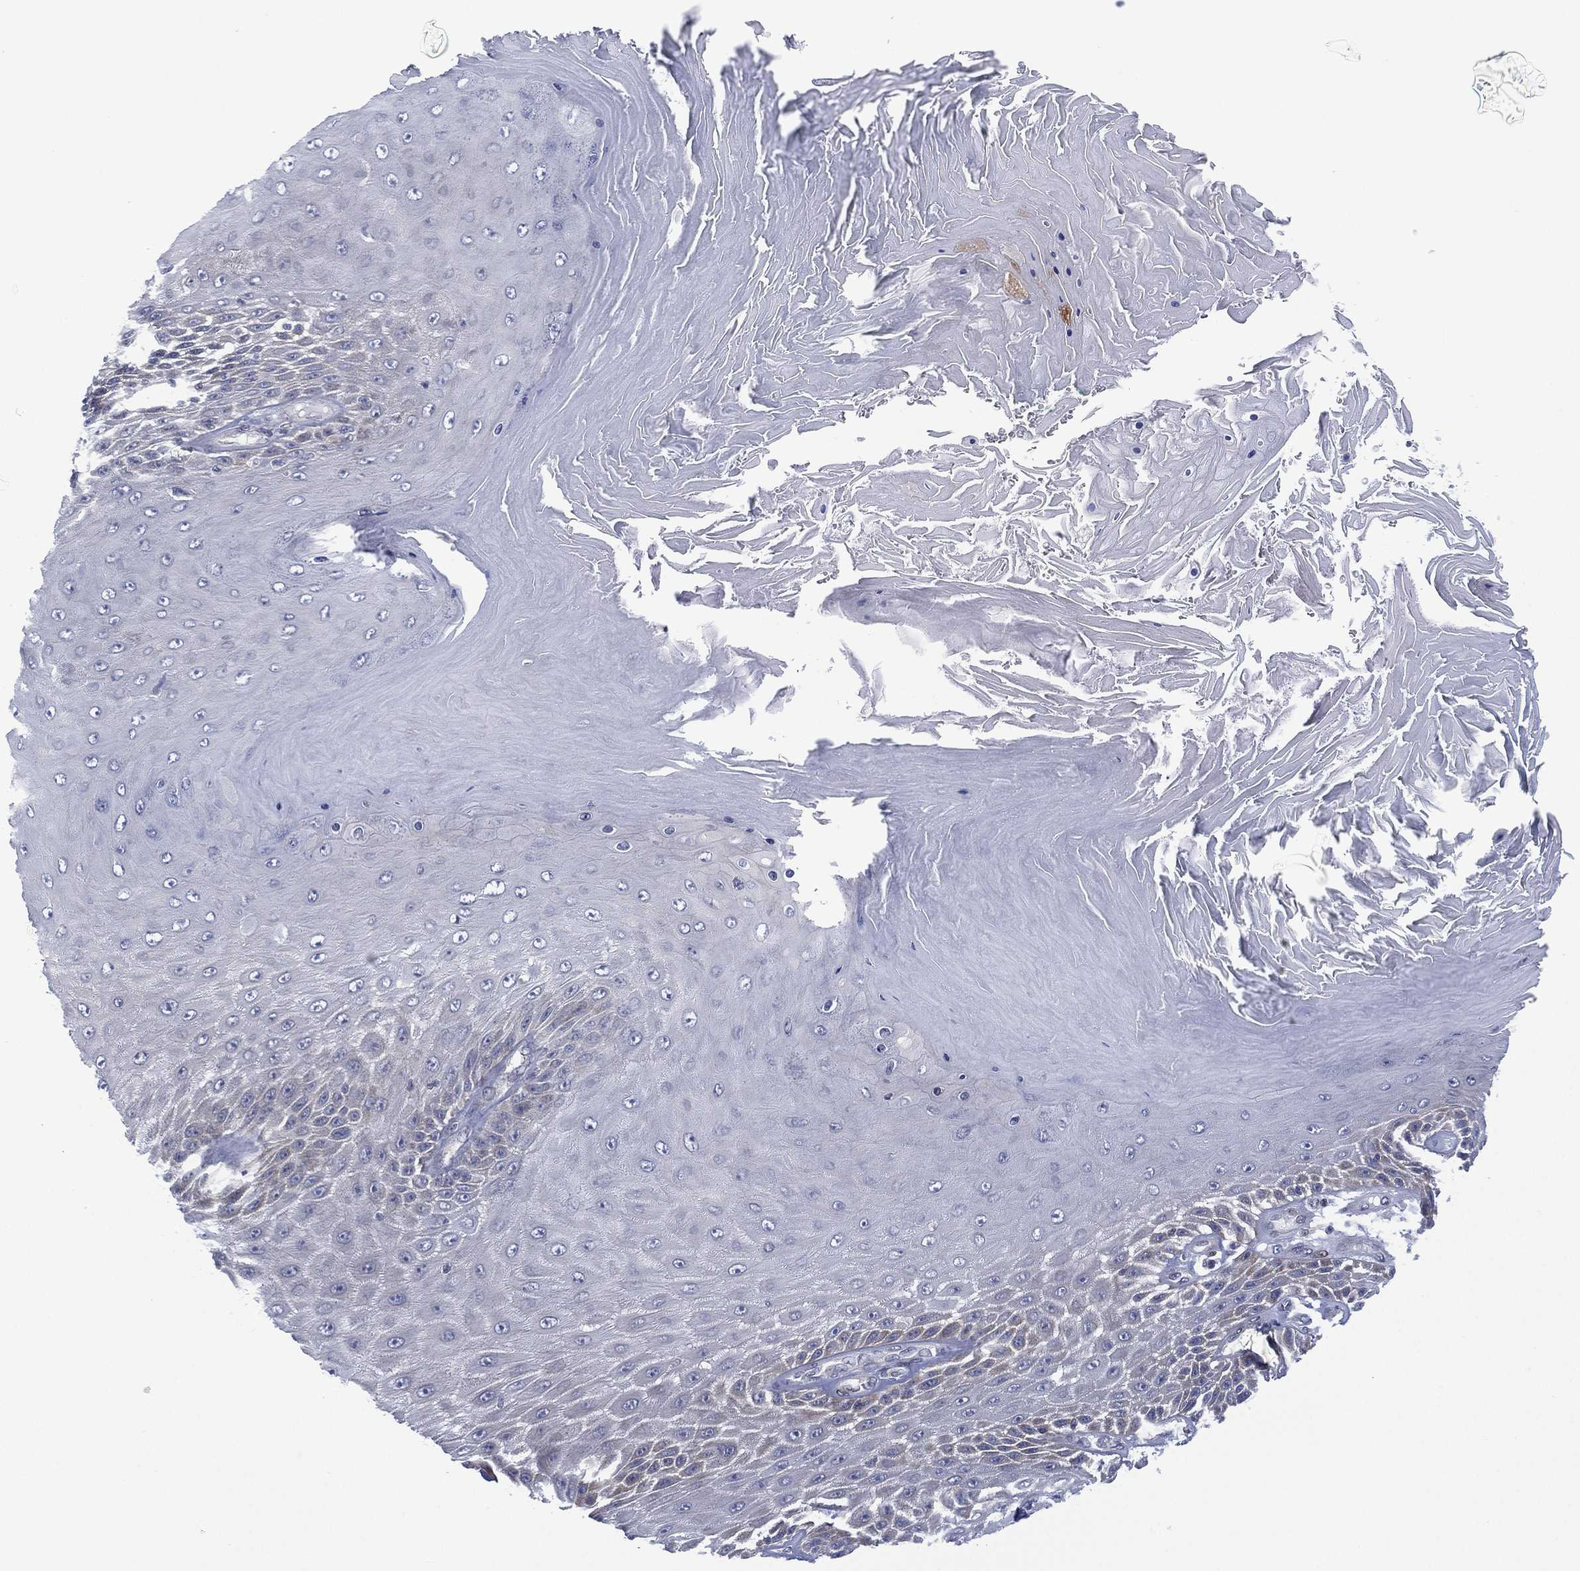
{"staining": {"intensity": "negative", "quantity": "none", "location": "none"}, "tissue": "skin cancer", "cell_type": "Tumor cells", "image_type": "cancer", "snomed": [{"axis": "morphology", "description": "Squamous cell carcinoma, NOS"}, {"axis": "topography", "description": "Skin"}], "caption": "This is an immunohistochemistry (IHC) histopathology image of skin cancer. There is no expression in tumor cells.", "gene": "SLC4A4", "patient": {"sex": "male", "age": 62}}